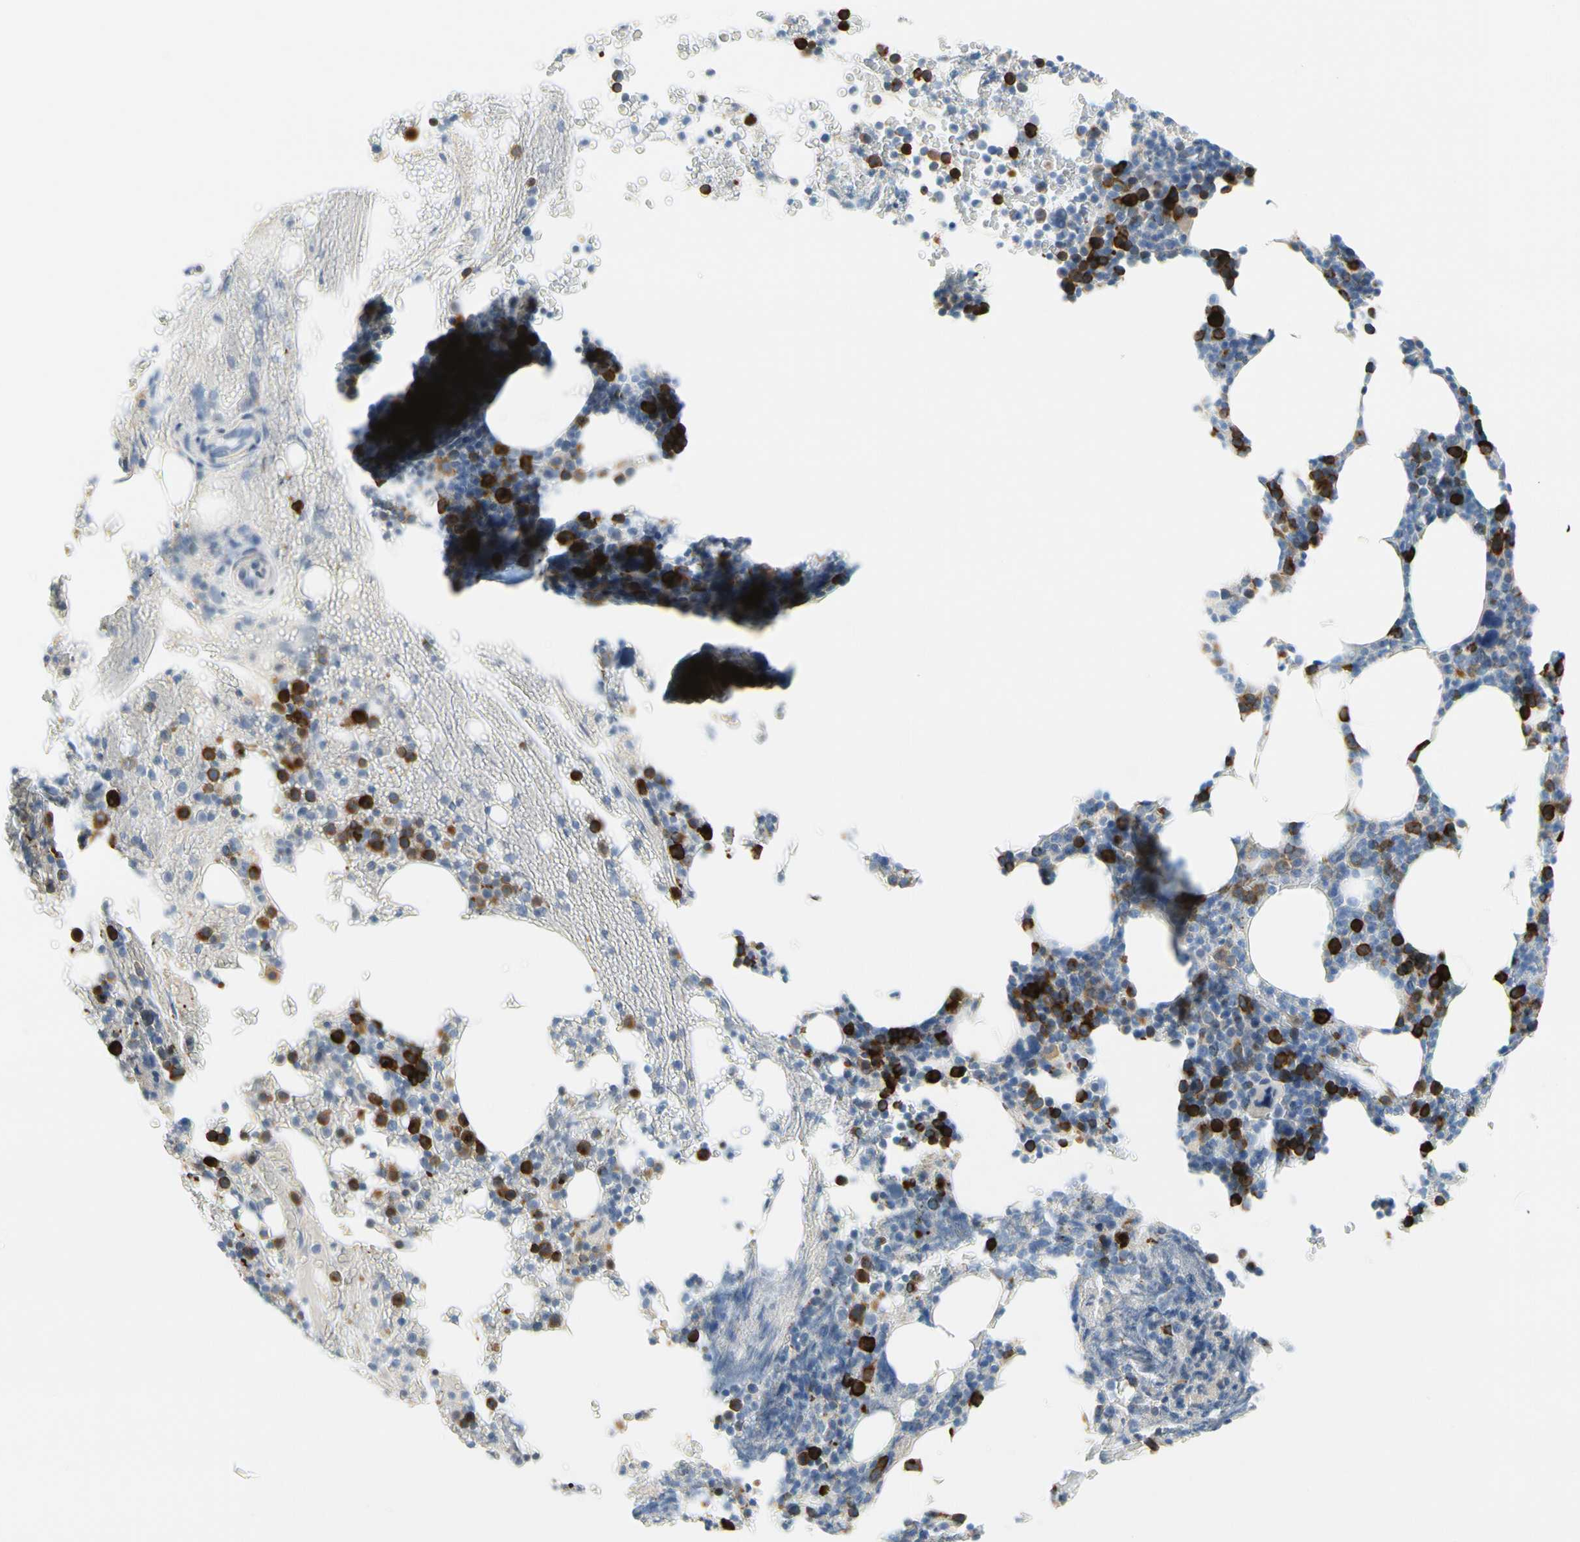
{"staining": {"intensity": "strong", "quantity": "25%-75%", "location": "cytoplasmic/membranous"}, "tissue": "bone marrow", "cell_type": "Hematopoietic cells", "image_type": "normal", "snomed": [{"axis": "morphology", "description": "Normal tissue, NOS"}, {"axis": "topography", "description": "Bone marrow"}], "caption": "Hematopoietic cells show strong cytoplasmic/membranous positivity in about 25%-75% of cells in unremarkable bone marrow.", "gene": "TACC3", "patient": {"sex": "female", "age": 66}}